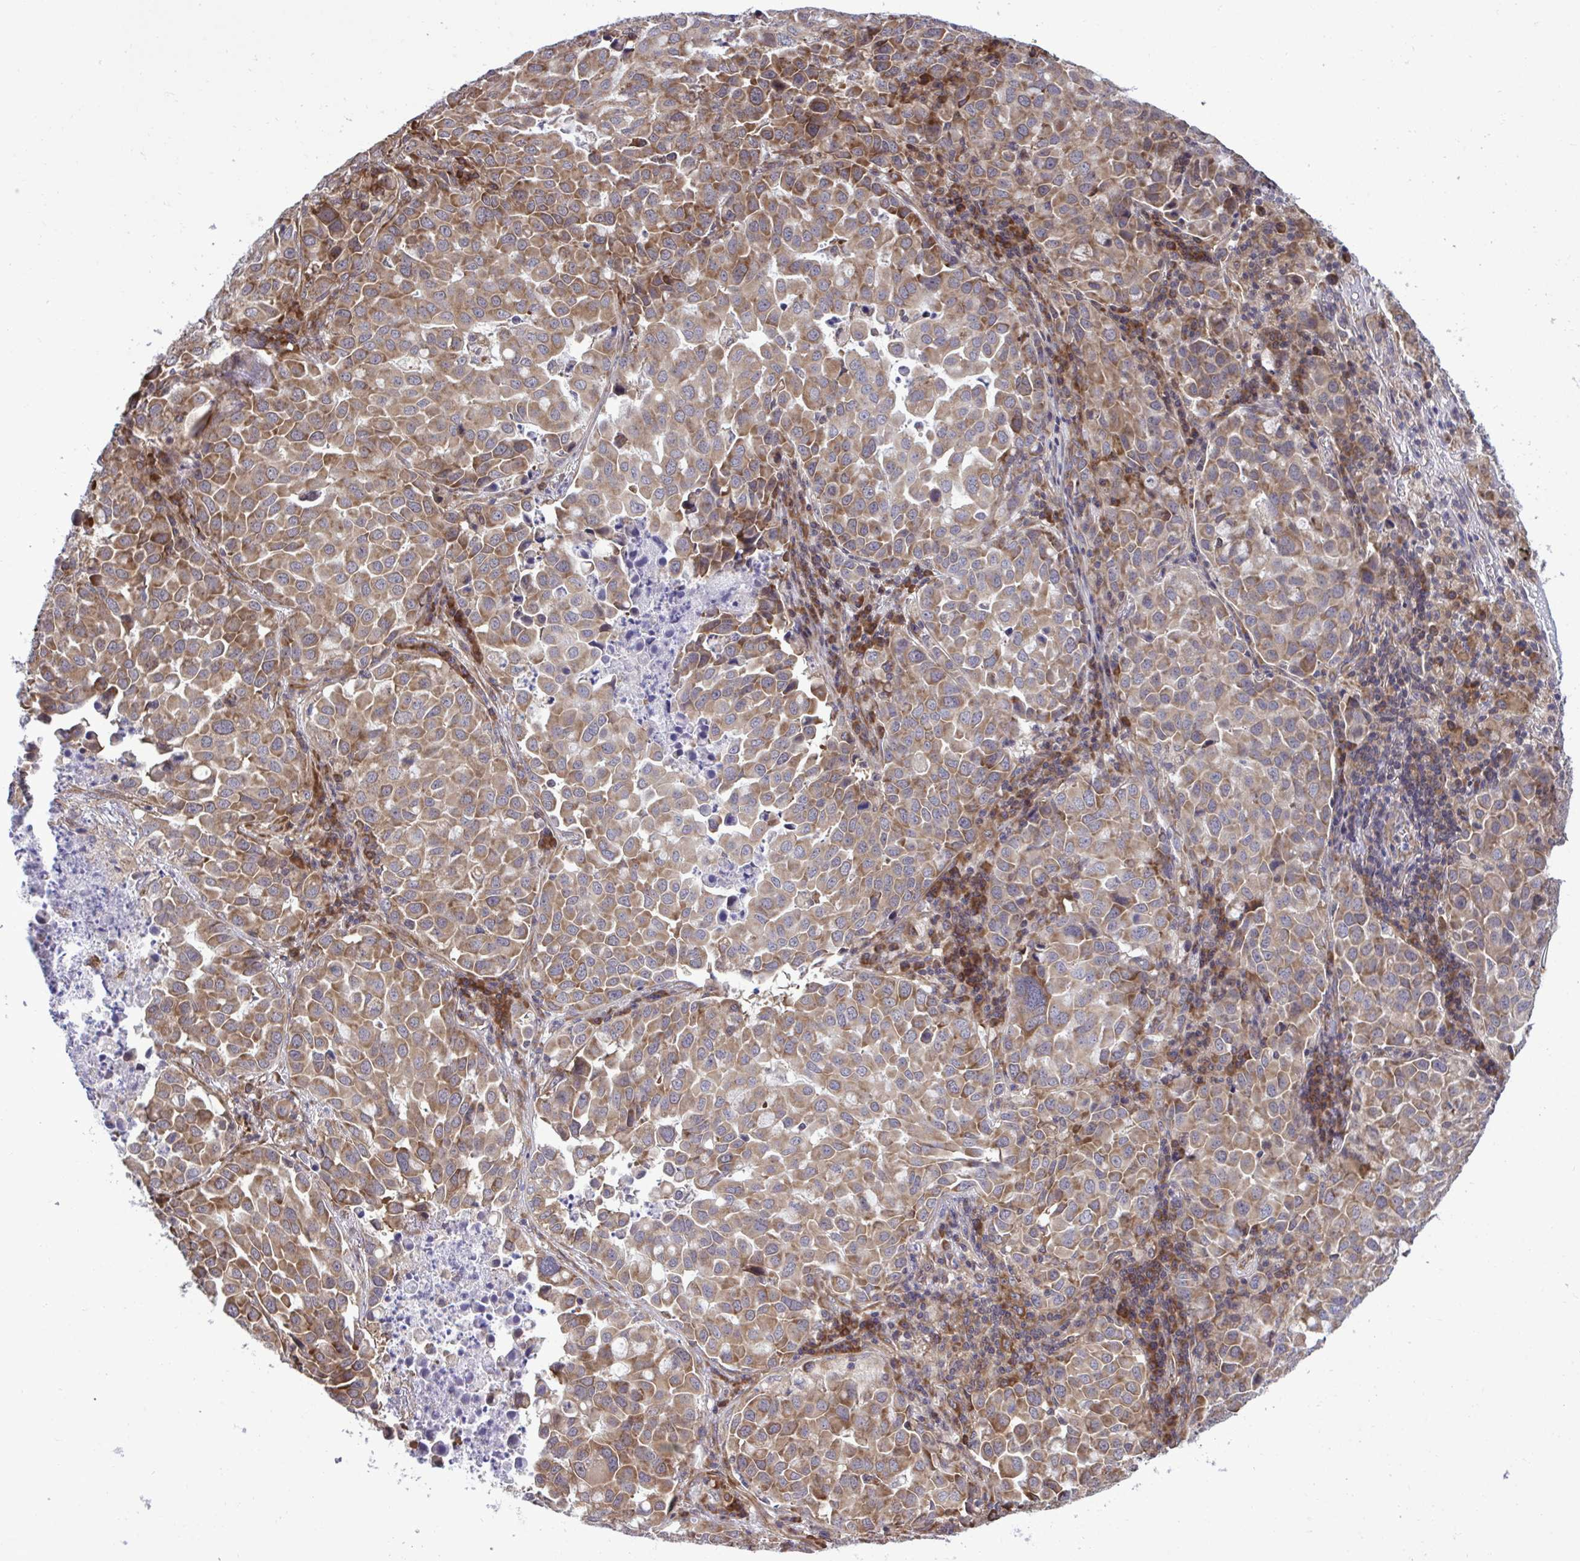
{"staining": {"intensity": "moderate", "quantity": ">75%", "location": "cytoplasmic/membranous"}, "tissue": "lung cancer", "cell_type": "Tumor cells", "image_type": "cancer", "snomed": [{"axis": "morphology", "description": "Adenocarcinoma, NOS"}, {"axis": "morphology", "description": "Adenocarcinoma, metastatic, NOS"}, {"axis": "topography", "description": "Lymph node"}, {"axis": "topography", "description": "Lung"}], "caption": "Moderate cytoplasmic/membranous protein staining is appreciated in approximately >75% of tumor cells in lung cancer (adenocarcinoma). (DAB (3,3'-diaminobenzidine) IHC, brown staining for protein, blue staining for nuclei).", "gene": "RPS15", "patient": {"sex": "female", "age": 65}}